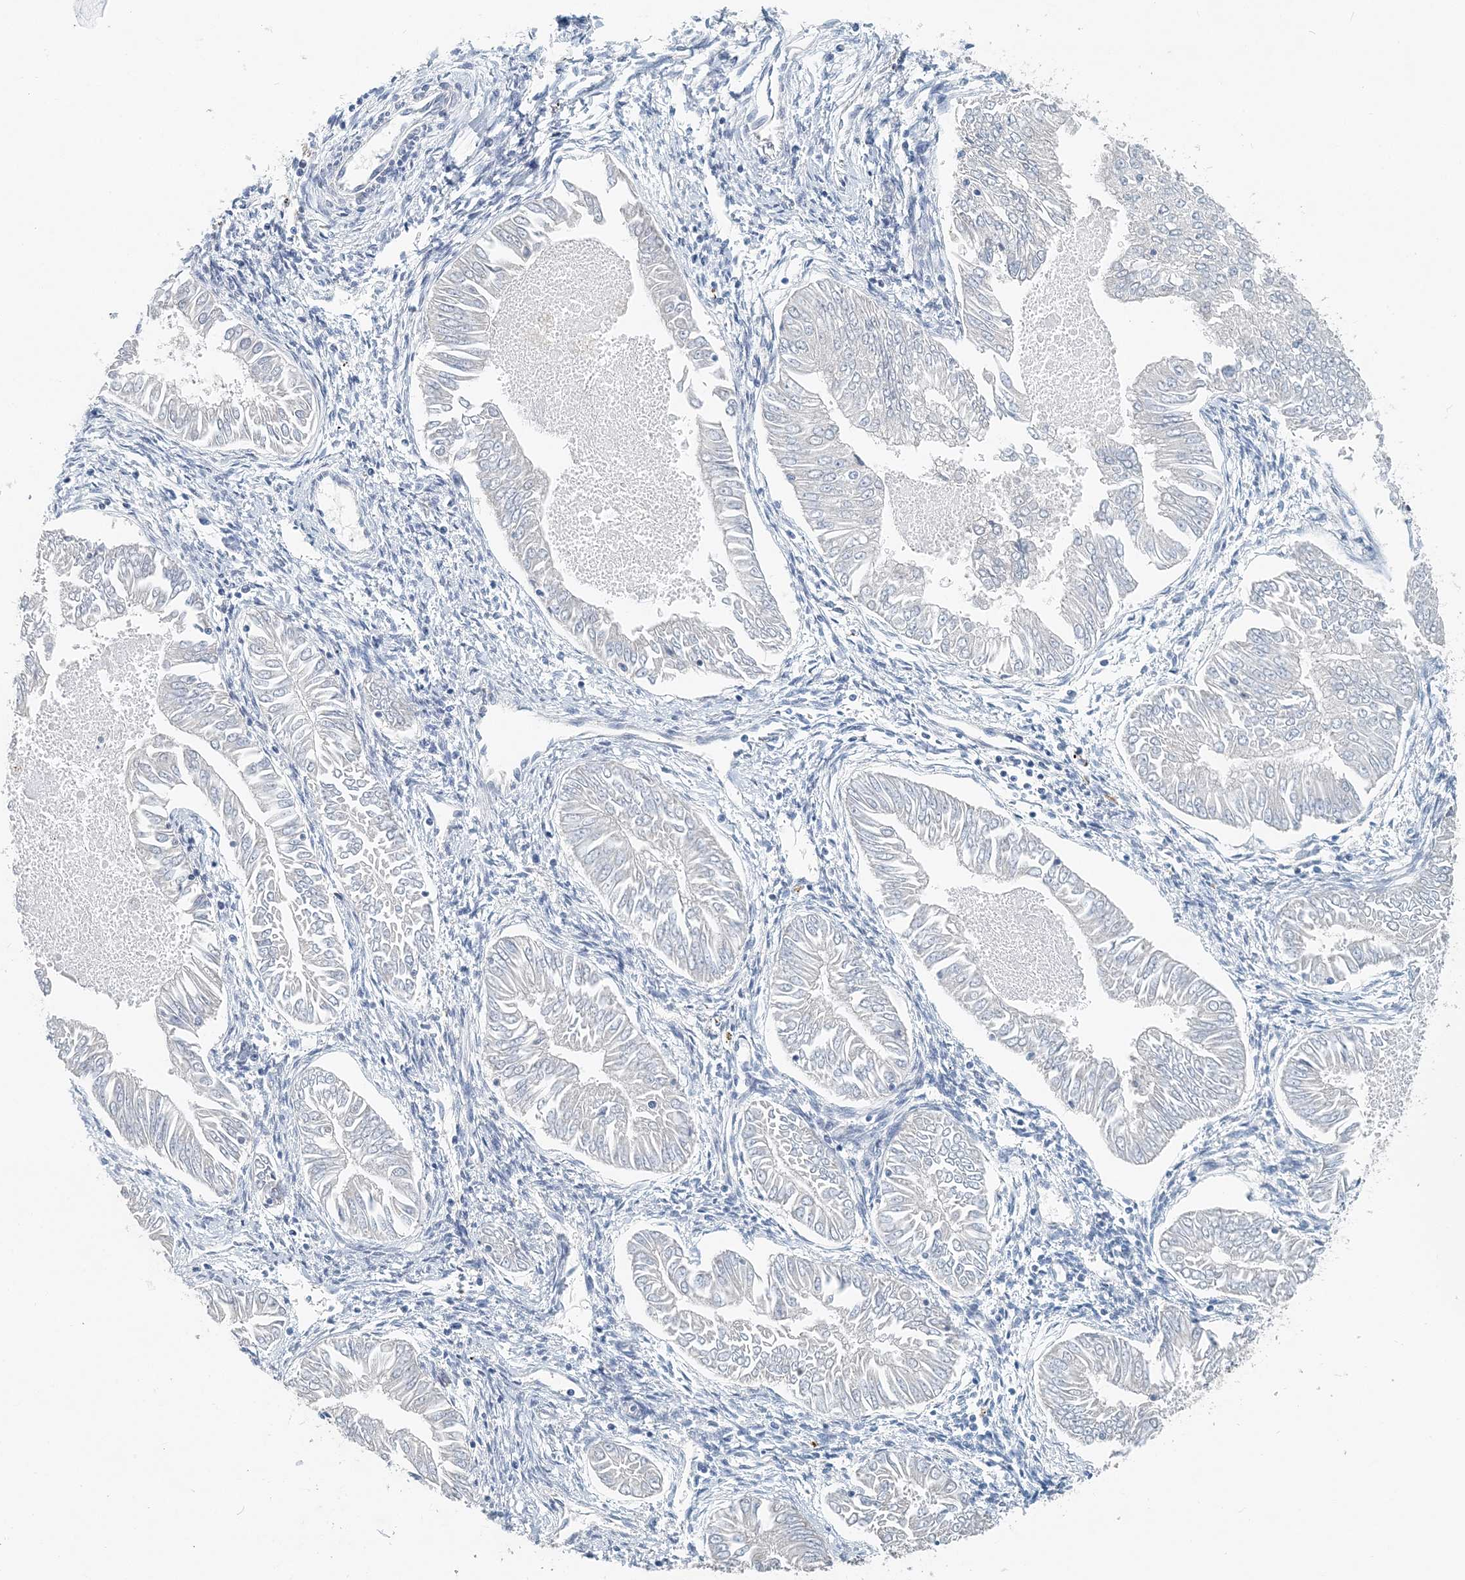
{"staining": {"intensity": "negative", "quantity": "none", "location": "none"}, "tissue": "endometrial cancer", "cell_type": "Tumor cells", "image_type": "cancer", "snomed": [{"axis": "morphology", "description": "Adenocarcinoma, NOS"}, {"axis": "topography", "description": "Endometrium"}], "caption": "Immunohistochemical staining of human adenocarcinoma (endometrial) shows no significant expression in tumor cells.", "gene": "EEF1A2", "patient": {"sex": "female", "age": 53}}